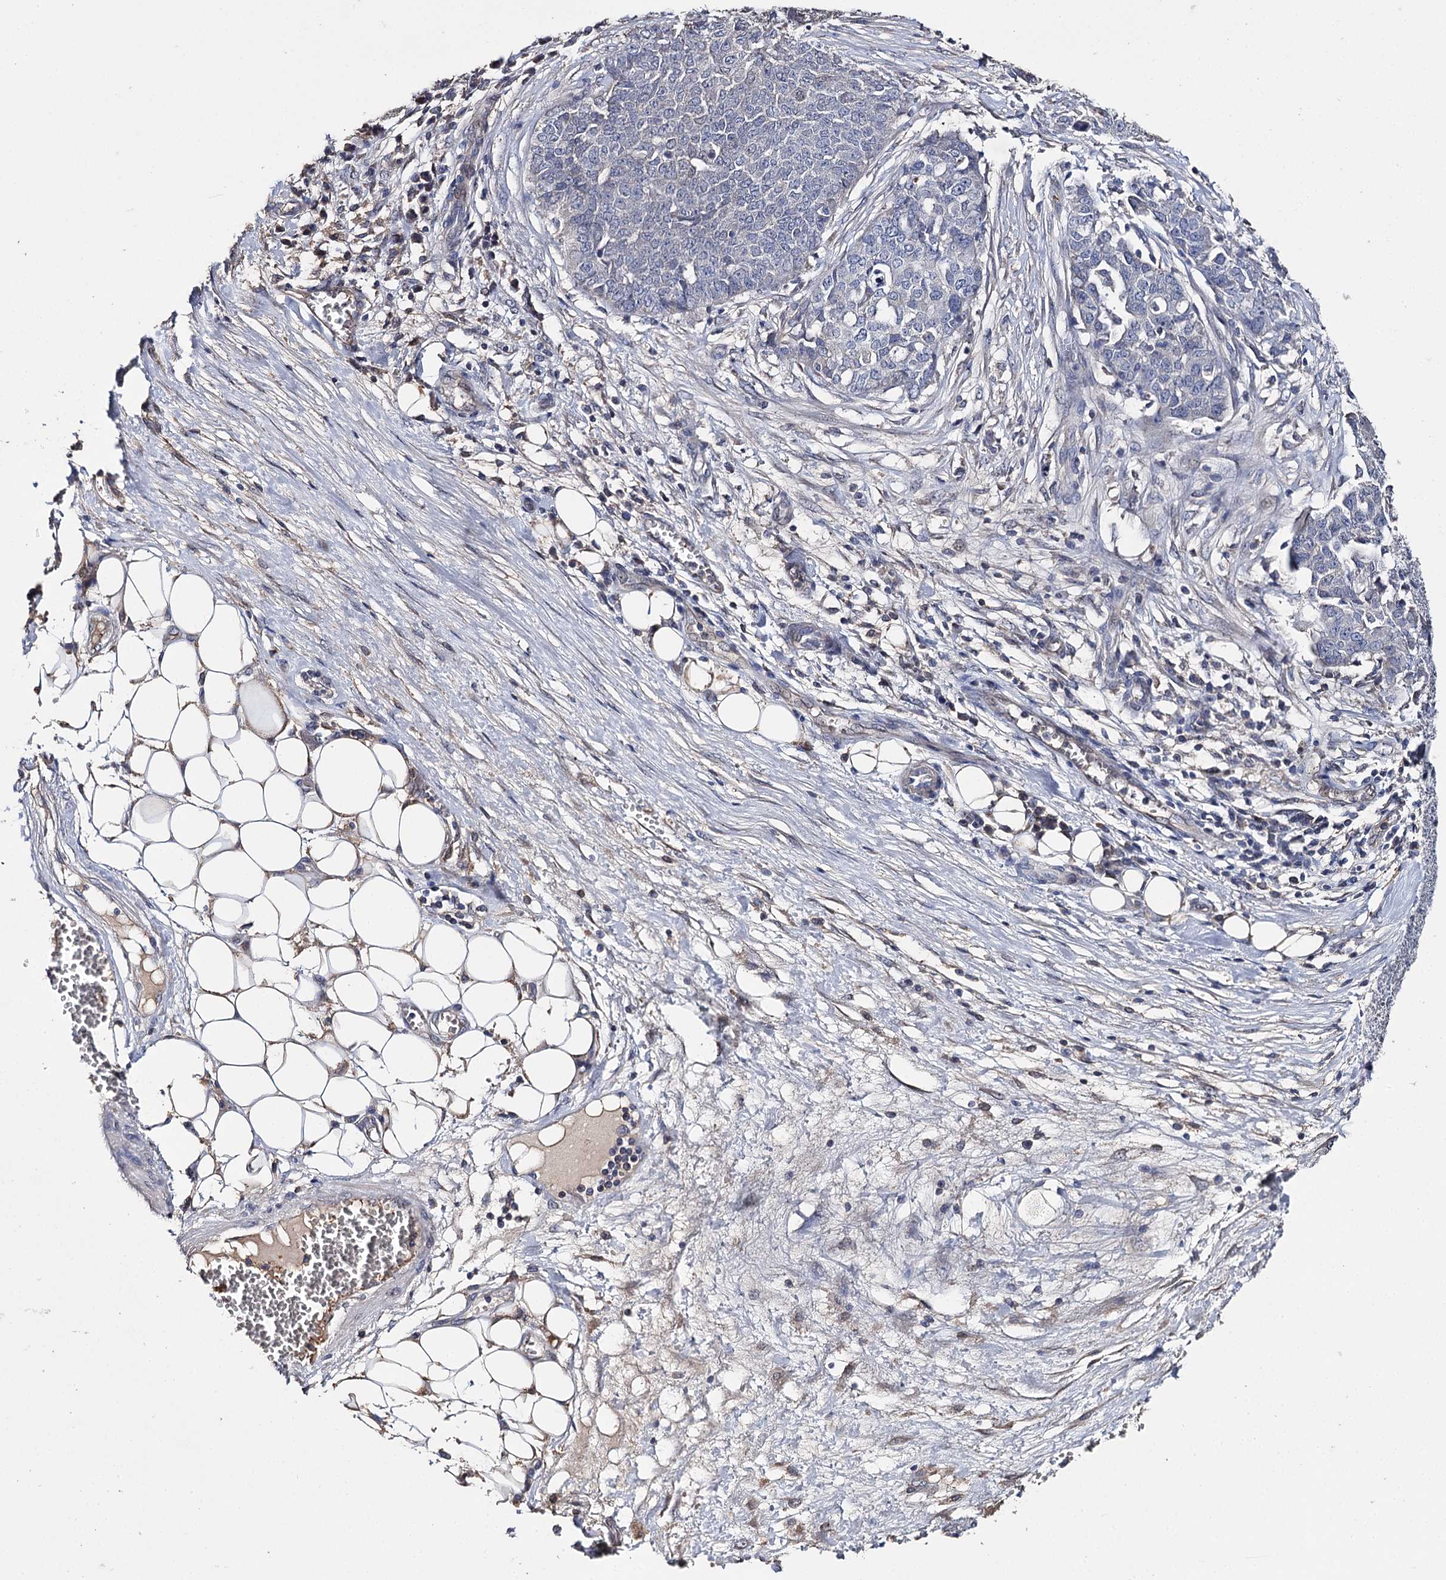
{"staining": {"intensity": "negative", "quantity": "none", "location": "none"}, "tissue": "ovarian cancer", "cell_type": "Tumor cells", "image_type": "cancer", "snomed": [{"axis": "morphology", "description": "Cystadenocarcinoma, serous, NOS"}, {"axis": "topography", "description": "Soft tissue"}, {"axis": "topography", "description": "Ovary"}], "caption": "This photomicrograph is of serous cystadenocarcinoma (ovarian) stained with IHC to label a protein in brown with the nuclei are counter-stained blue. There is no expression in tumor cells.", "gene": "DNAH6", "patient": {"sex": "female", "age": 57}}